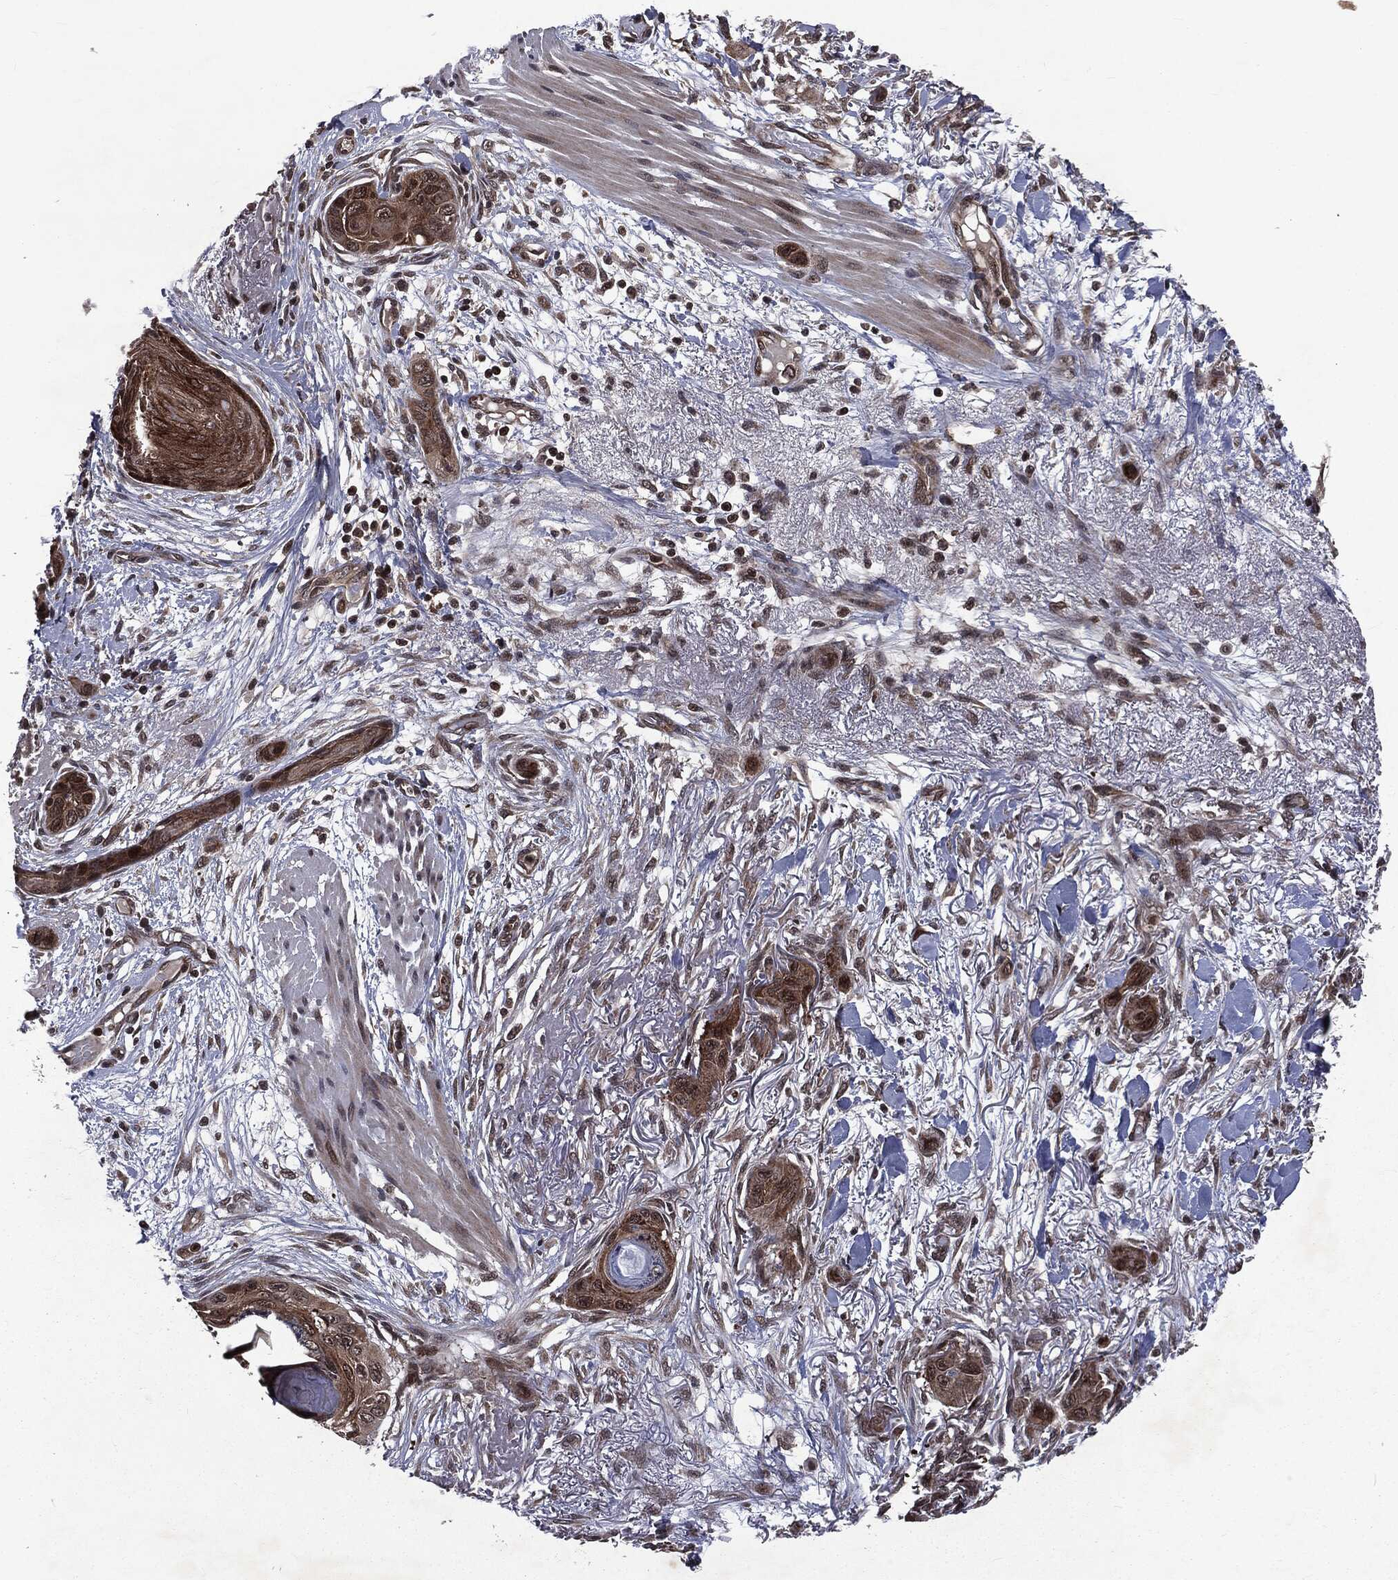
{"staining": {"intensity": "strong", "quantity": "25%-75%", "location": "cytoplasmic/membranous,nuclear"}, "tissue": "skin cancer", "cell_type": "Tumor cells", "image_type": "cancer", "snomed": [{"axis": "morphology", "description": "Squamous cell carcinoma, NOS"}, {"axis": "topography", "description": "Skin"}], "caption": "This is an image of IHC staining of skin cancer, which shows strong staining in the cytoplasmic/membranous and nuclear of tumor cells.", "gene": "STAU2", "patient": {"sex": "male", "age": 79}}